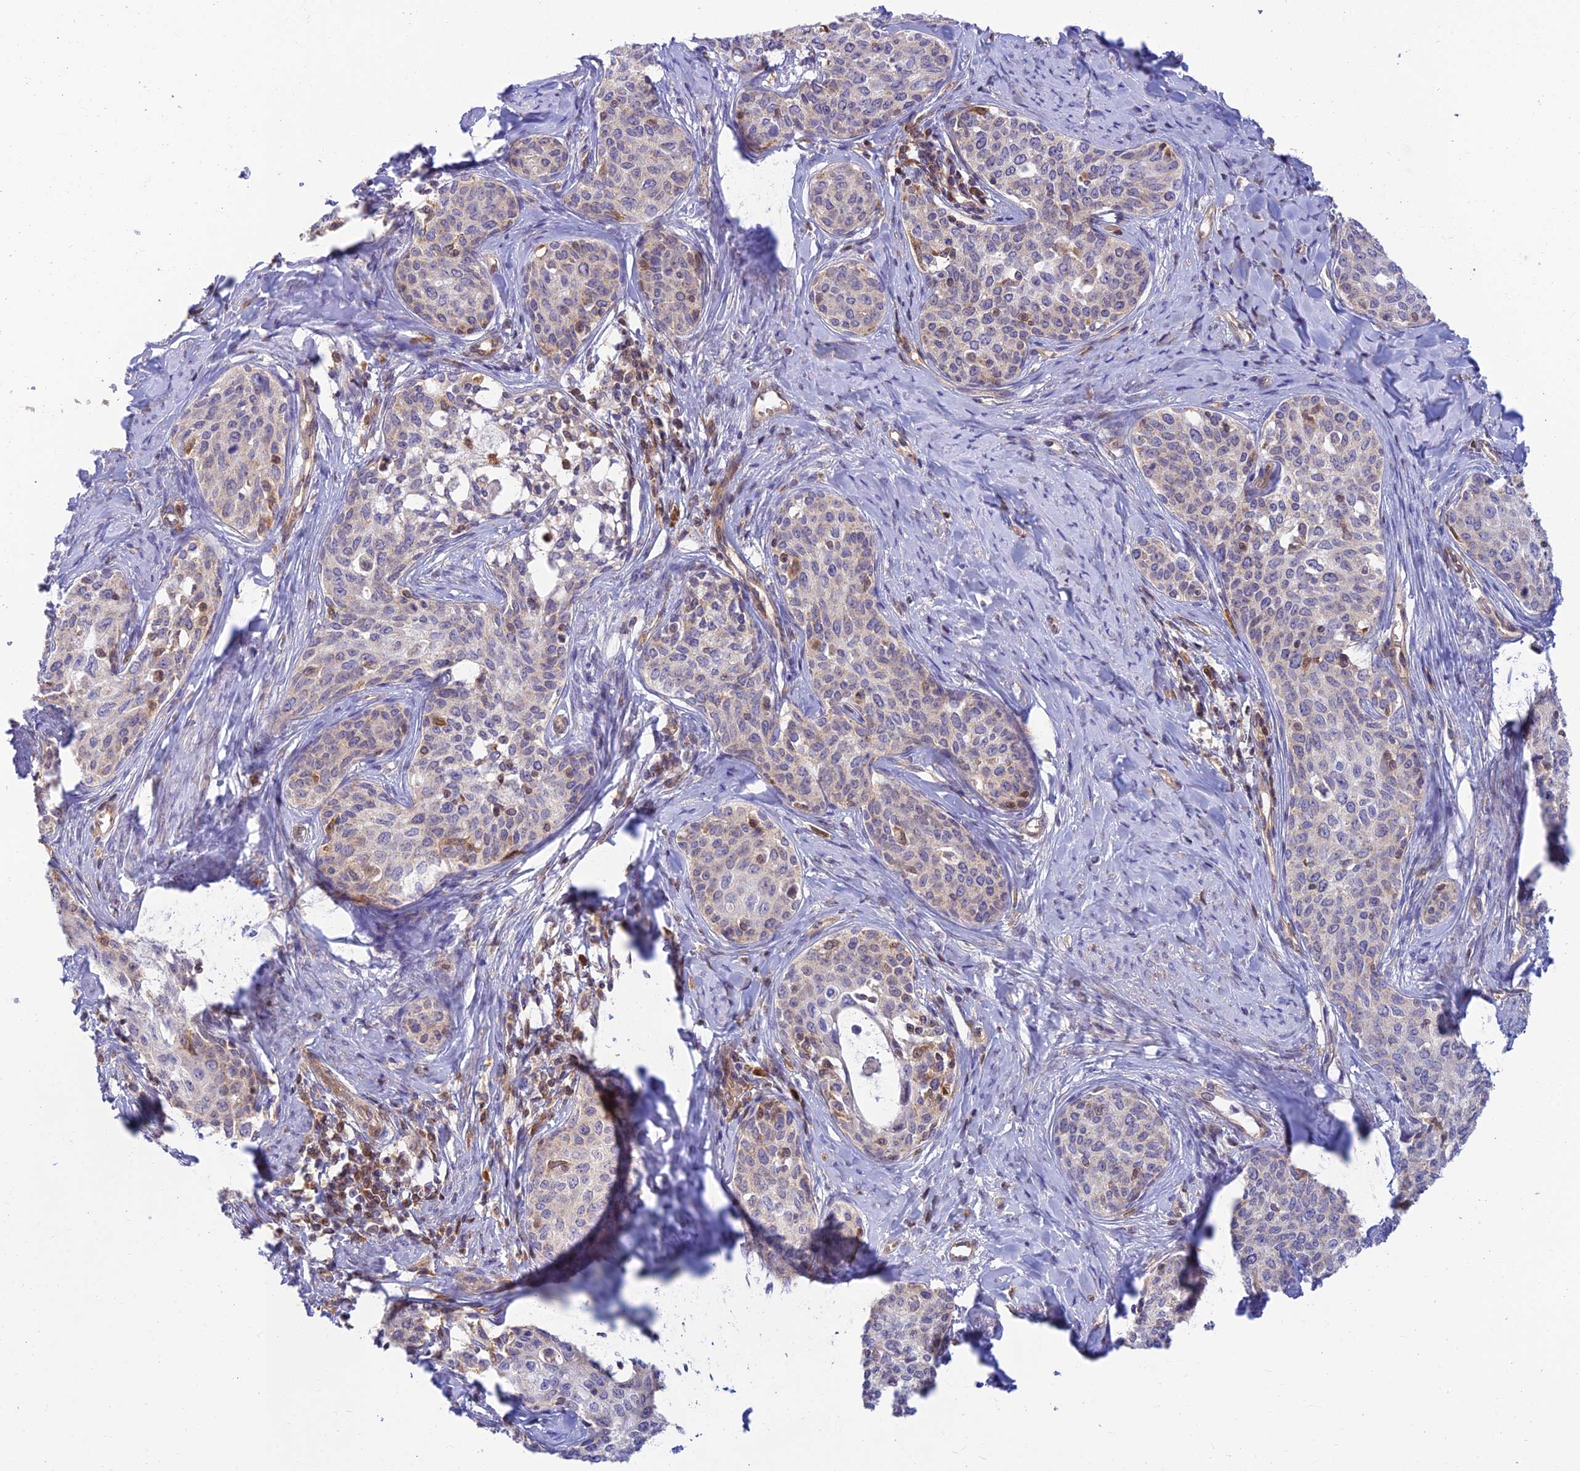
{"staining": {"intensity": "weak", "quantity": "<25%", "location": "cytoplasmic/membranous"}, "tissue": "cervical cancer", "cell_type": "Tumor cells", "image_type": "cancer", "snomed": [{"axis": "morphology", "description": "Squamous cell carcinoma, NOS"}, {"axis": "morphology", "description": "Adenocarcinoma, NOS"}, {"axis": "topography", "description": "Cervix"}], "caption": "This is a image of immunohistochemistry (IHC) staining of cervical squamous cell carcinoma, which shows no expression in tumor cells. The staining was performed using DAB to visualize the protein expression in brown, while the nuclei were stained in blue with hematoxylin (Magnification: 20x).", "gene": "LYSMD2", "patient": {"sex": "female", "age": 52}}